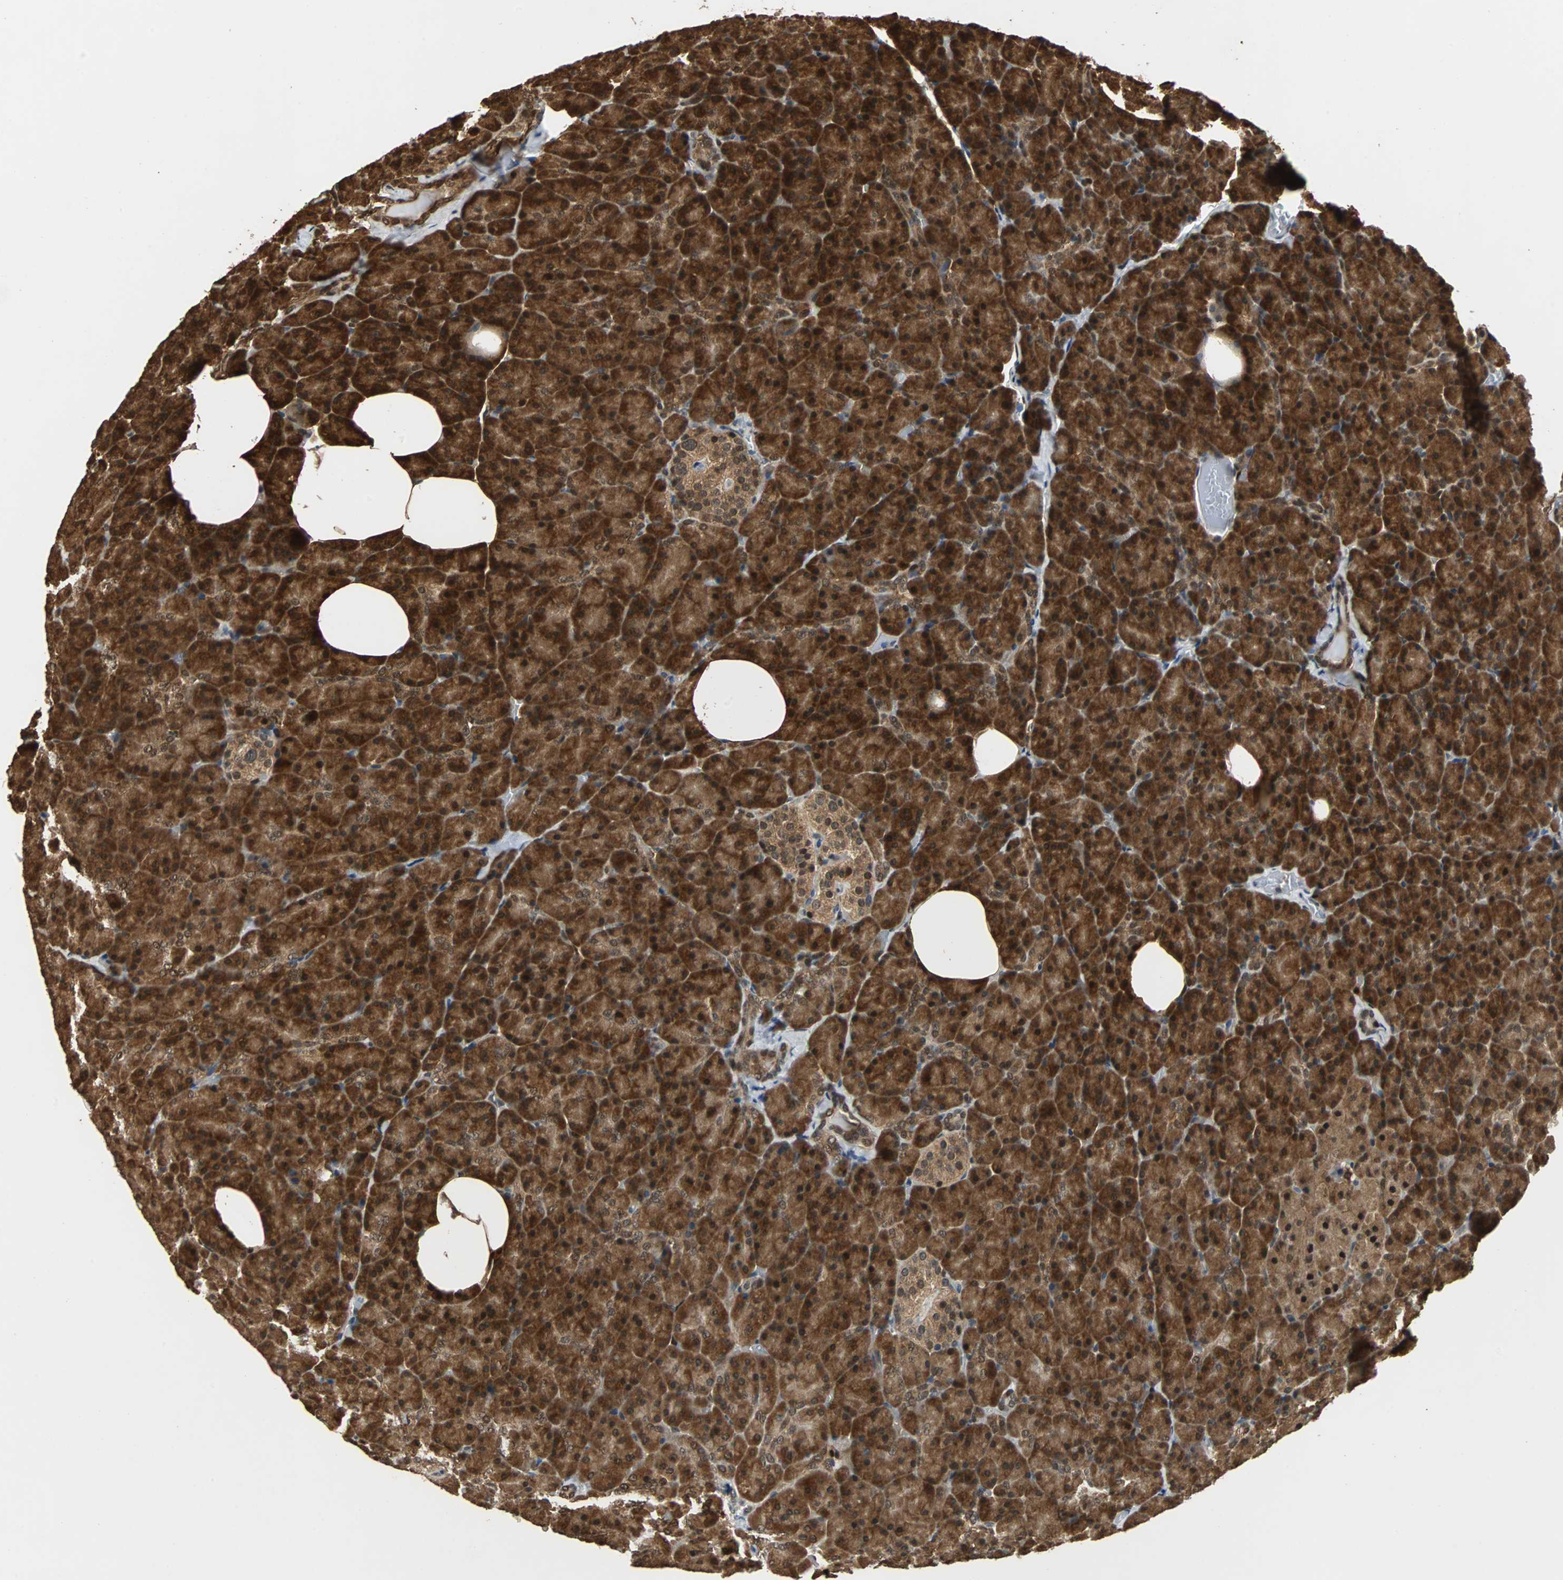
{"staining": {"intensity": "strong", "quantity": ">75%", "location": "cytoplasmic/membranous,nuclear"}, "tissue": "pancreas", "cell_type": "Exocrine glandular cells", "image_type": "normal", "snomed": [{"axis": "morphology", "description": "Normal tissue, NOS"}, {"axis": "topography", "description": "Pancreas"}], "caption": "An immunohistochemistry histopathology image of benign tissue is shown. Protein staining in brown highlights strong cytoplasmic/membranous,nuclear positivity in pancreas within exocrine glandular cells. (Brightfield microscopy of DAB IHC at high magnification).", "gene": "PRDX6", "patient": {"sex": "female", "age": 35}}